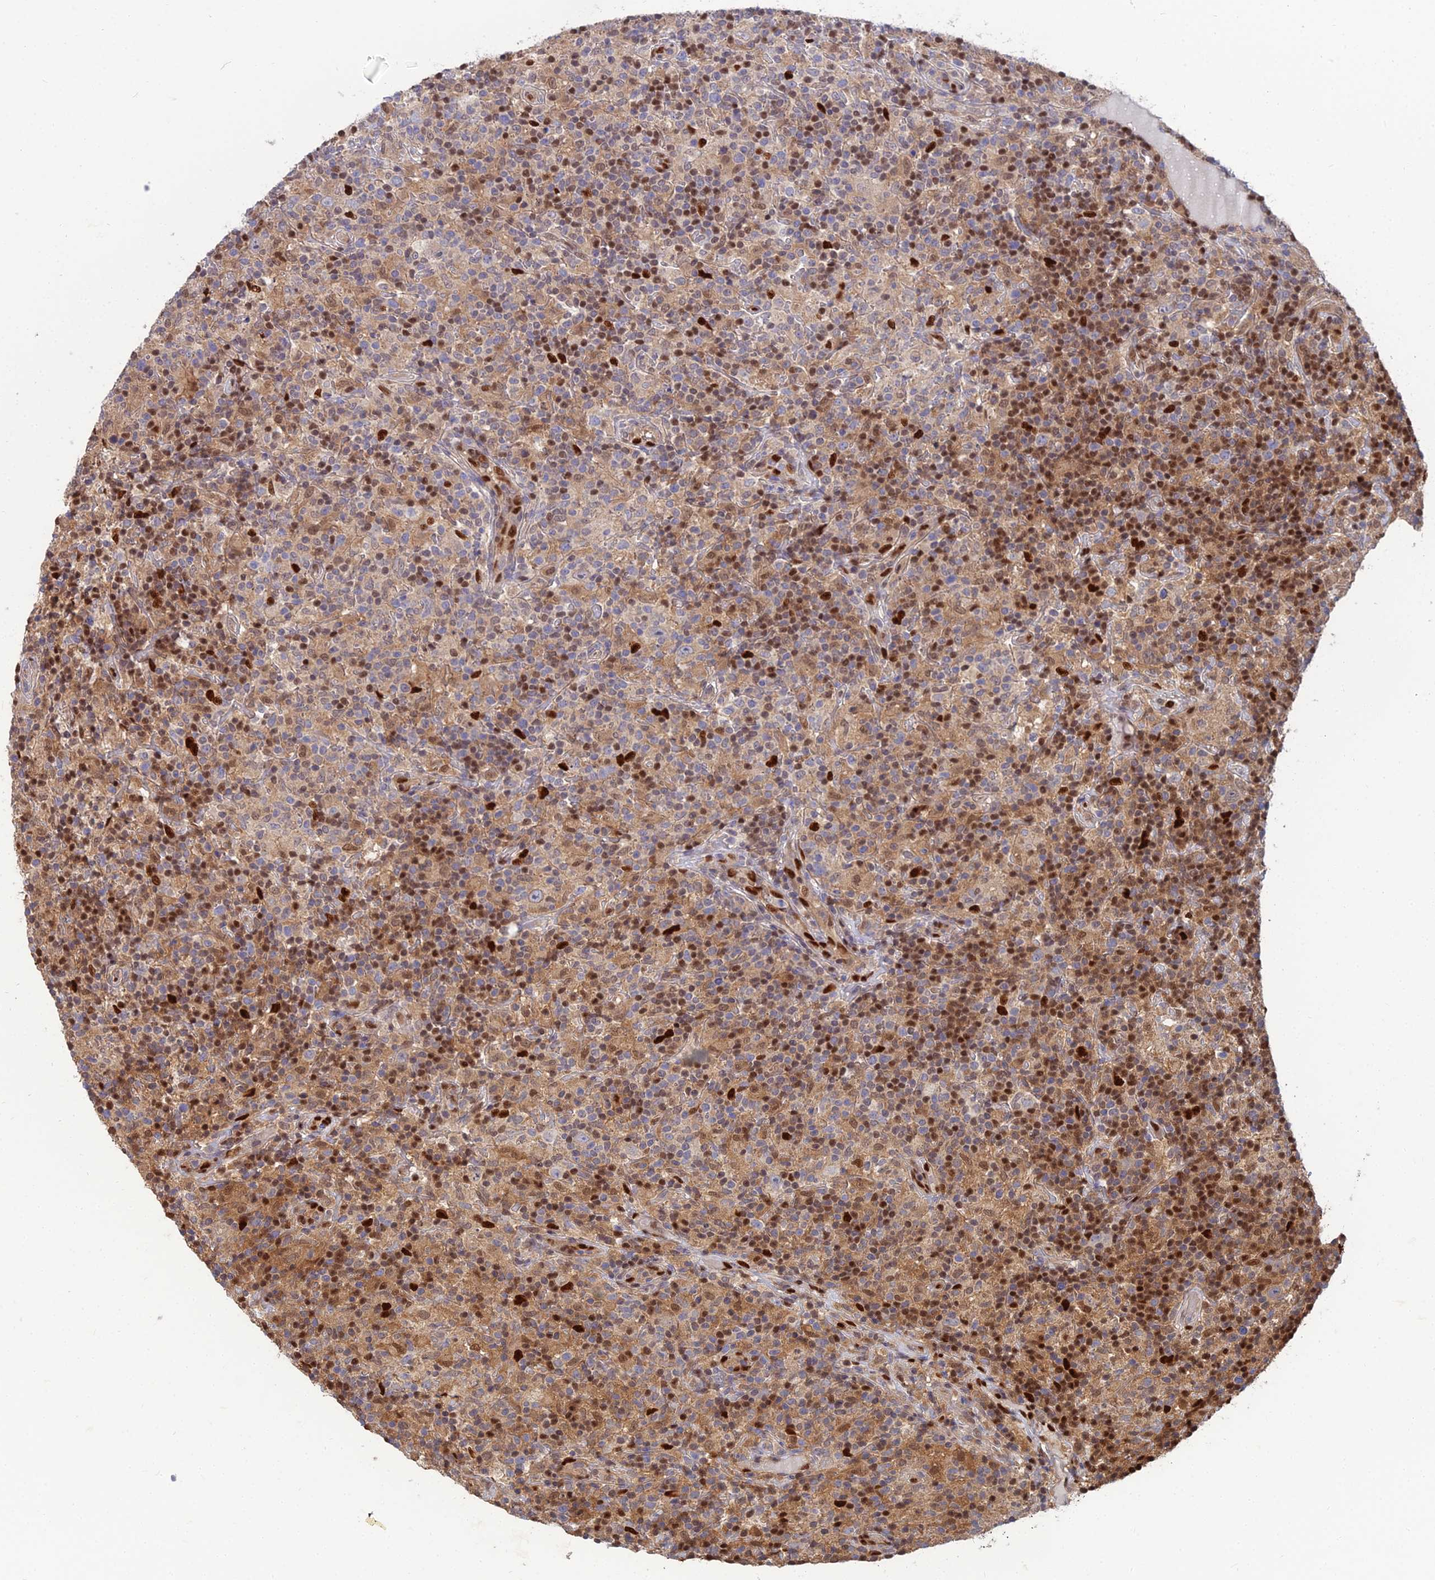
{"staining": {"intensity": "negative", "quantity": "none", "location": "none"}, "tissue": "lymphoma", "cell_type": "Tumor cells", "image_type": "cancer", "snomed": [{"axis": "morphology", "description": "Hodgkin's disease, NOS"}, {"axis": "topography", "description": "Lymph node"}], "caption": "Immunohistochemistry of Hodgkin's disease reveals no expression in tumor cells.", "gene": "DNPEP", "patient": {"sex": "male", "age": 70}}